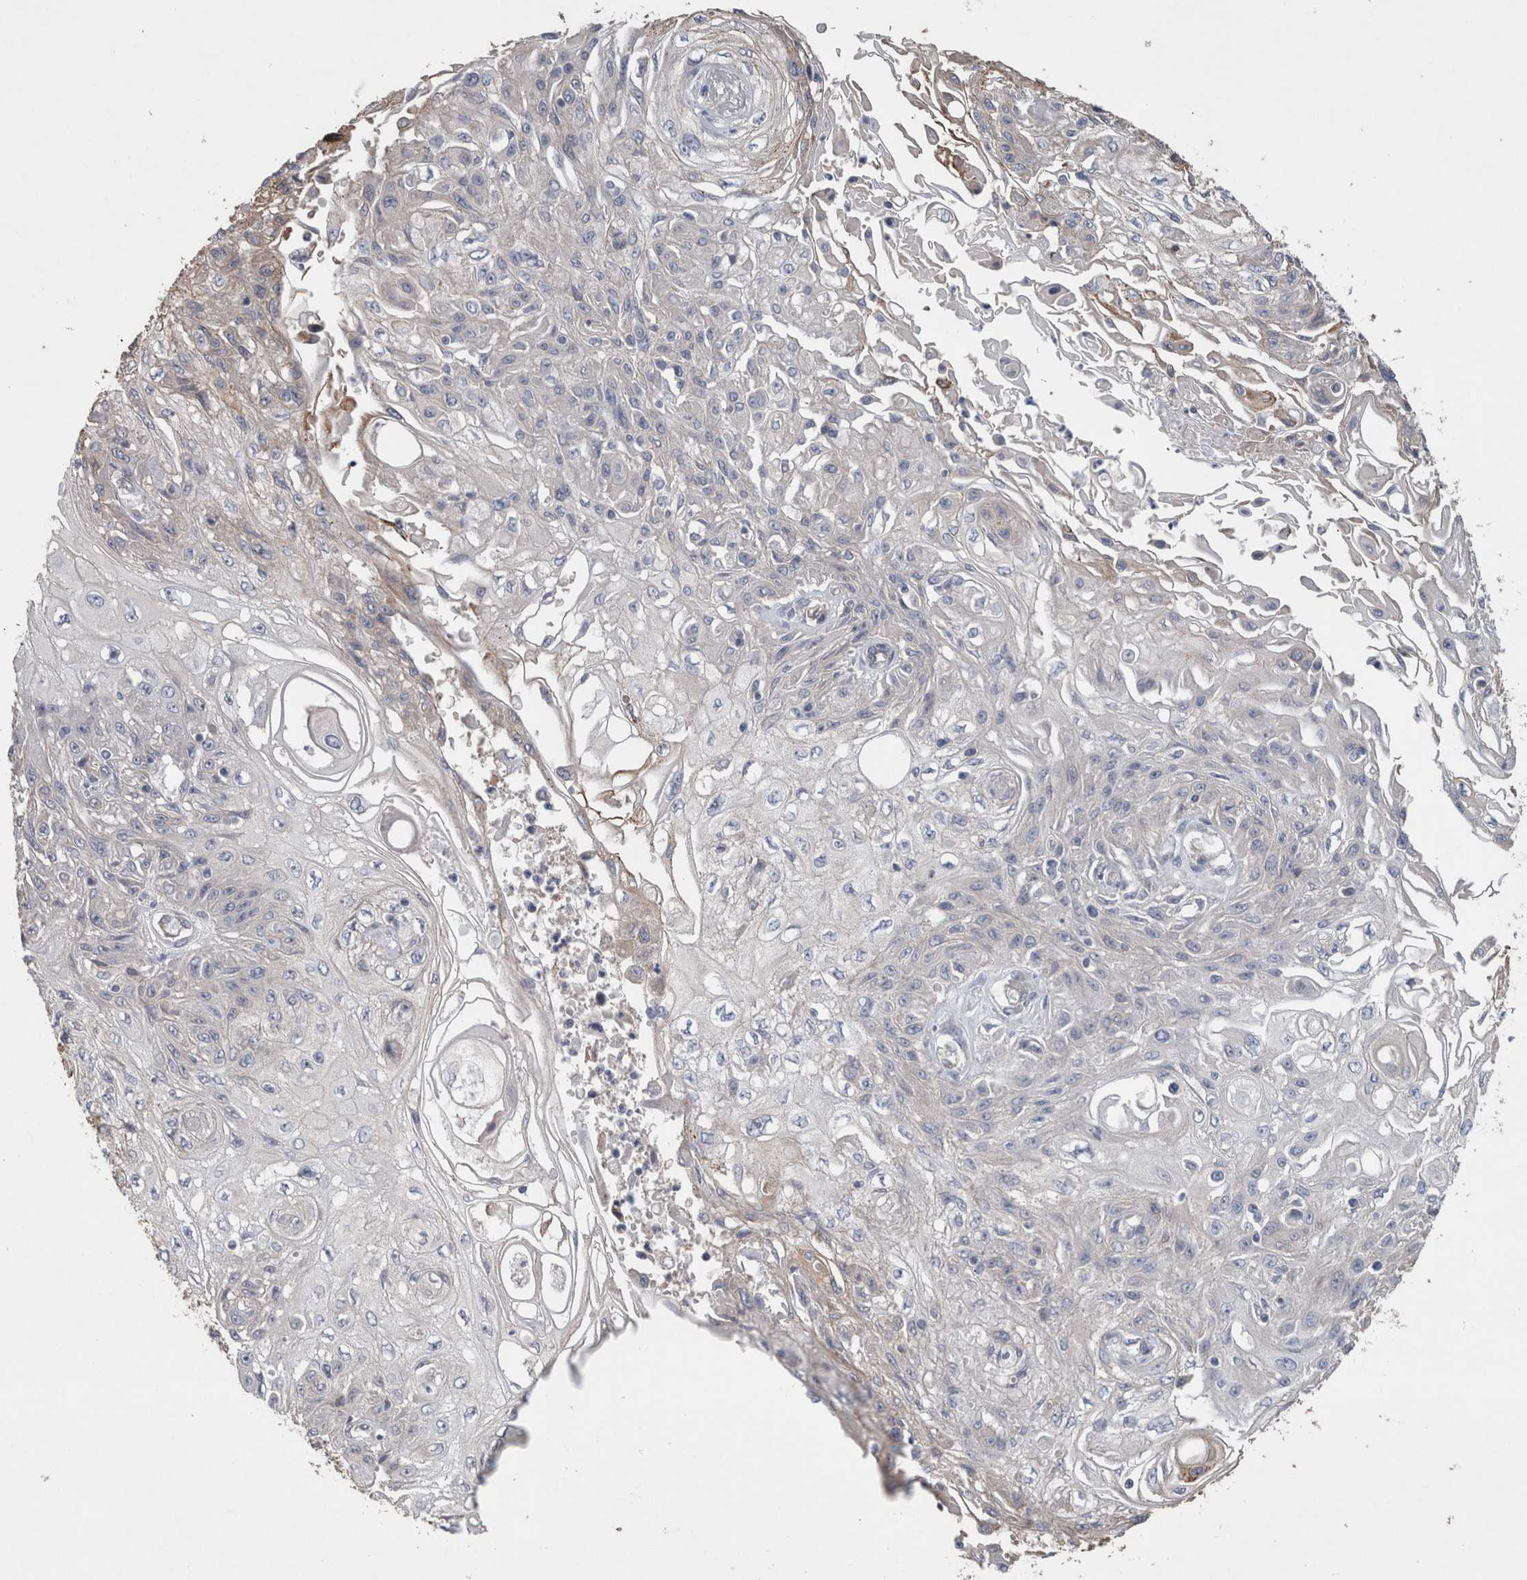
{"staining": {"intensity": "negative", "quantity": "none", "location": "none"}, "tissue": "skin cancer", "cell_type": "Tumor cells", "image_type": "cancer", "snomed": [{"axis": "morphology", "description": "Squamous cell carcinoma, NOS"}, {"axis": "morphology", "description": "Squamous cell carcinoma, metastatic, NOS"}, {"axis": "topography", "description": "Skin"}, {"axis": "topography", "description": "Lymph node"}], "caption": "Tumor cells are negative for protein expression in human skin metastatic squamous cell carcinoma.", "gene": "BCAM", "patient": {"sex": "male", "age": 75}}